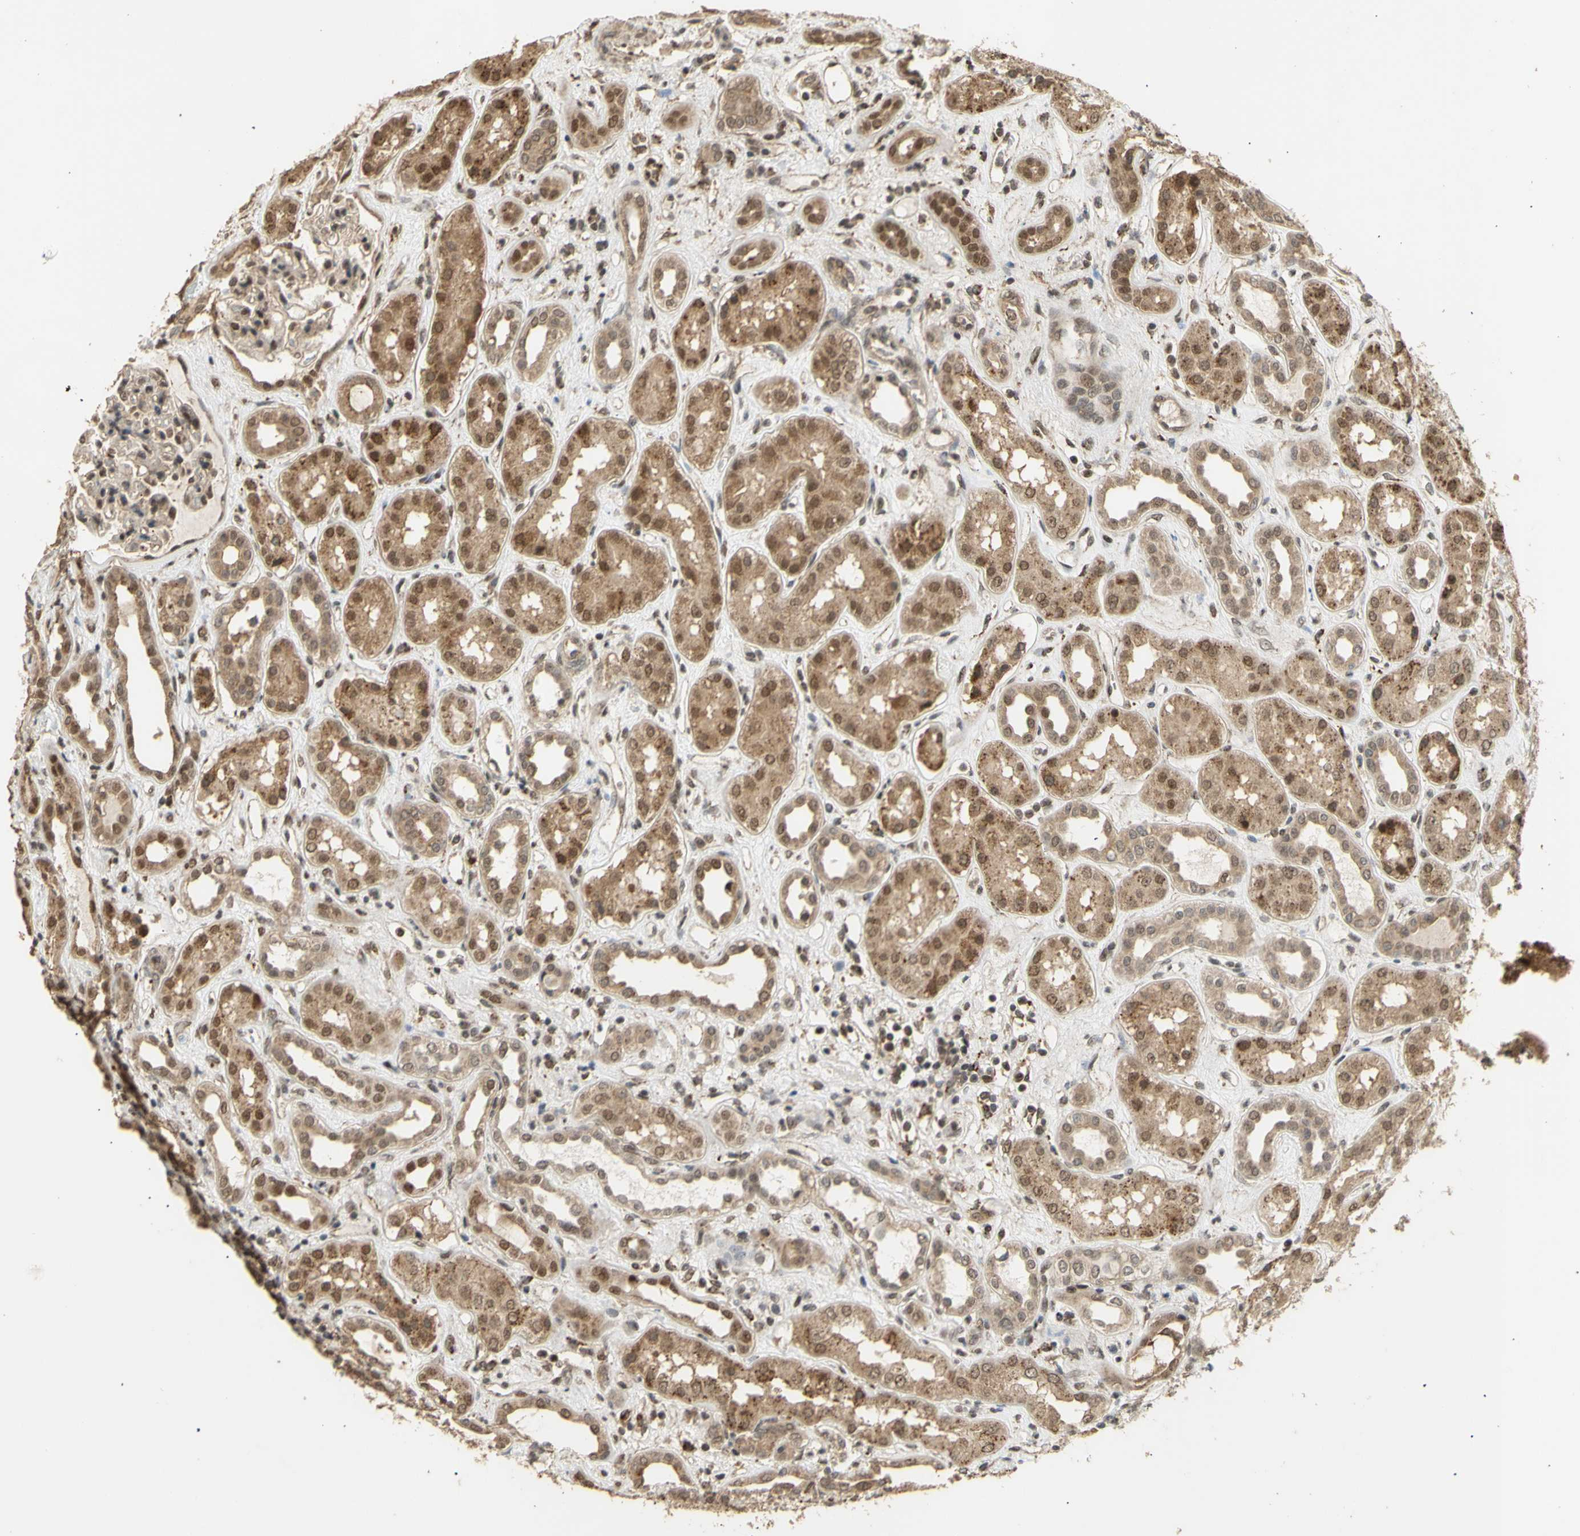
{"staining": {"intensity": "moderate", "quantity": "25%-75%", "location": "cytoplasmic/membranous,nuclear"}, "tissue": "kidney", "cell_type": "Cells in glomeruli", "image_type": "normal", "snomed": [{"axis": "morphology", "description": "Normal tissue, NOS"}, {"axis": "topography", "description": "Kidney"}], "caption": "An immunohistochemistry (IHC) micrograph of benign tissue is shown. Protein staining in brown shows moderate cytoplasmic/membranous,nuclear positivity in kidney within cells in glomeruli.", "gene": "GTF2E2", "patient": {"sex": "male", "age": 59}}